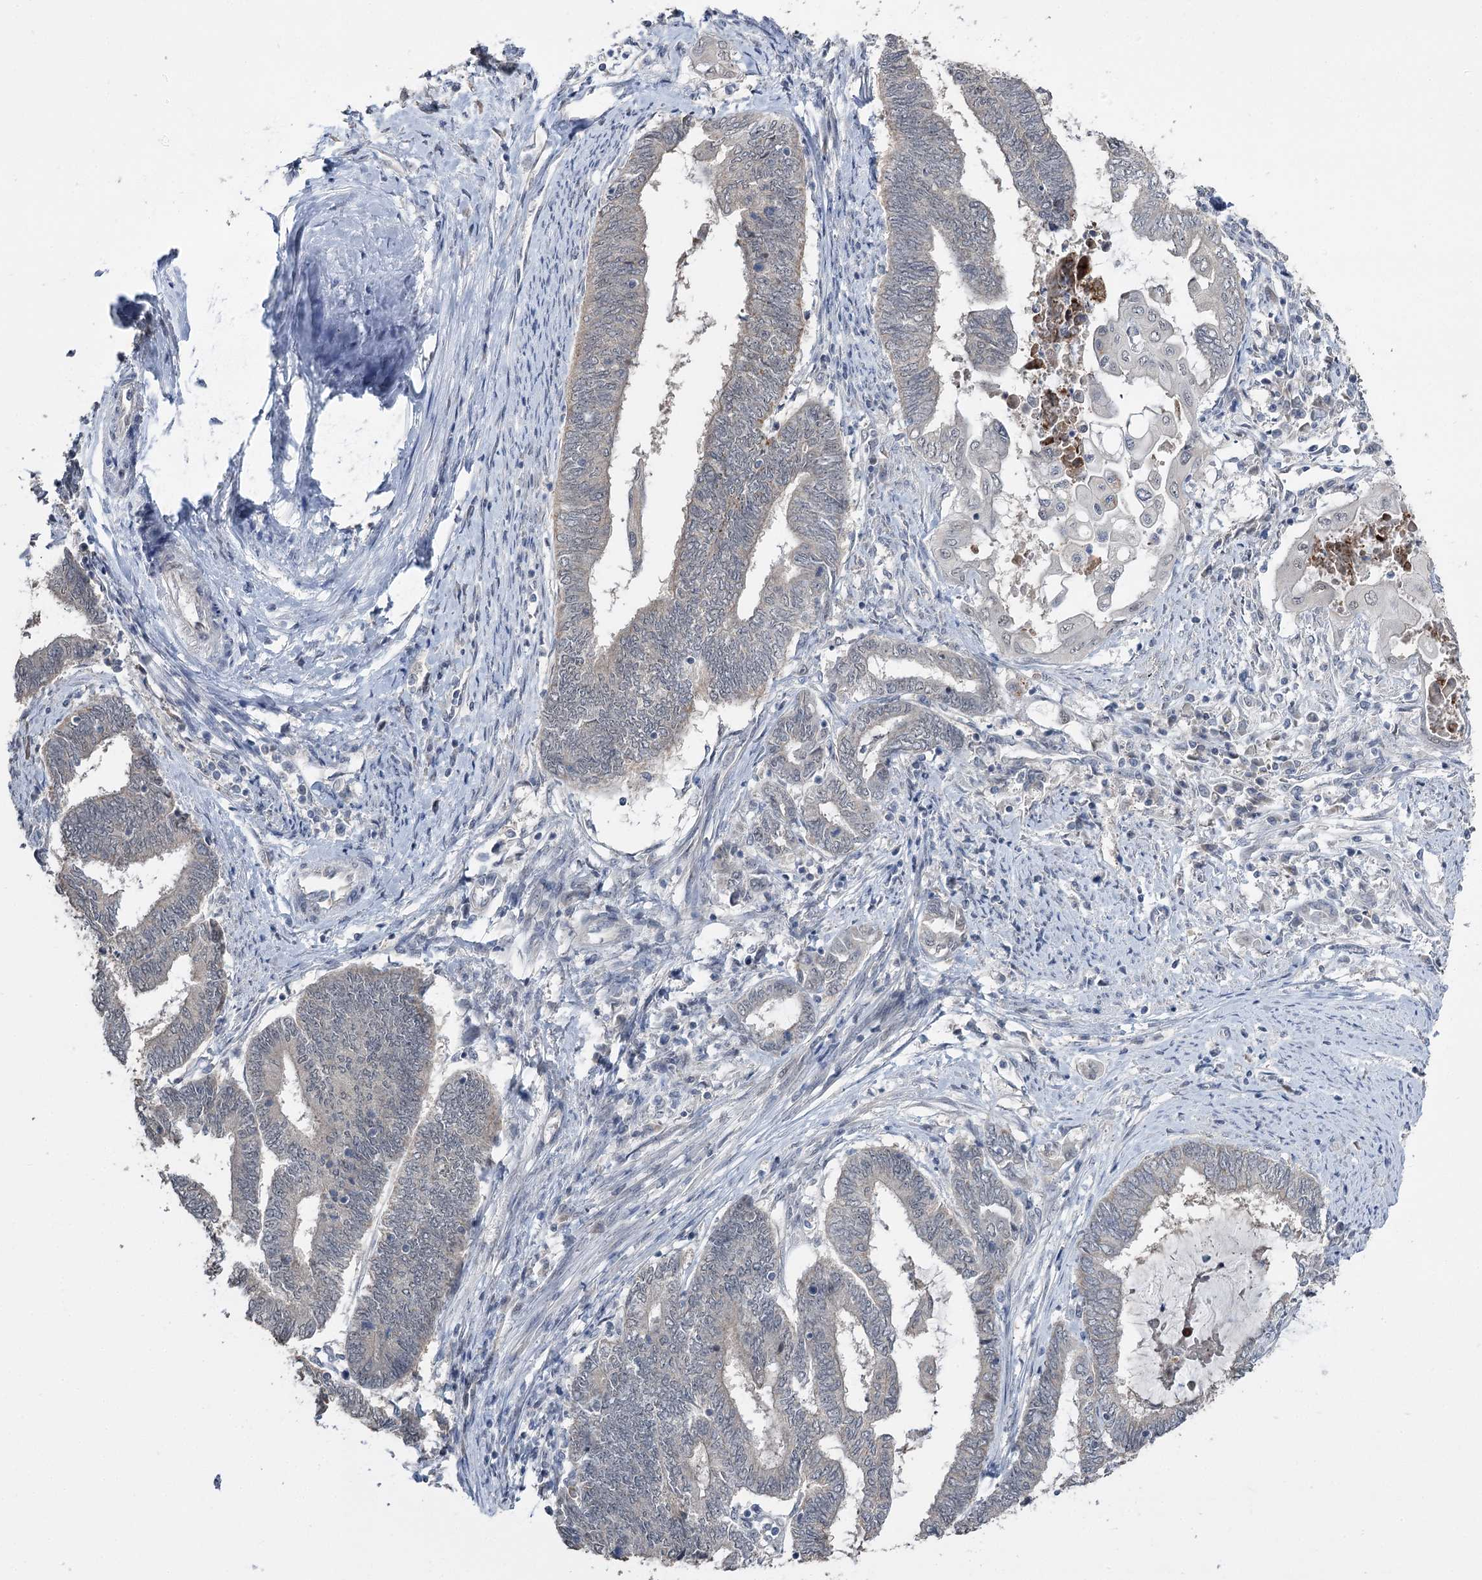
{"staining": {"intensity": "negative", "quantity": "none", "location": "none"}, "tissue": "endometrial cancer", "cell_type": "Tumor cells", "image_type": "cancer", "snomed": [{"axis": "morphology", "description": "Adenocarcinoma, NOS"}, {"axis": "topography", "description": "Uterus"}, {"axis": "topography", "description": "Endometrium"}], "caption": "High power microscopy image of an immunohistochemistry (IHC) micrograph of endometrial cancer, revealing no significant positivity in tumor cells.", "gene": "PHYHIPL", "patient": {"sex": "female", "age": 70}}